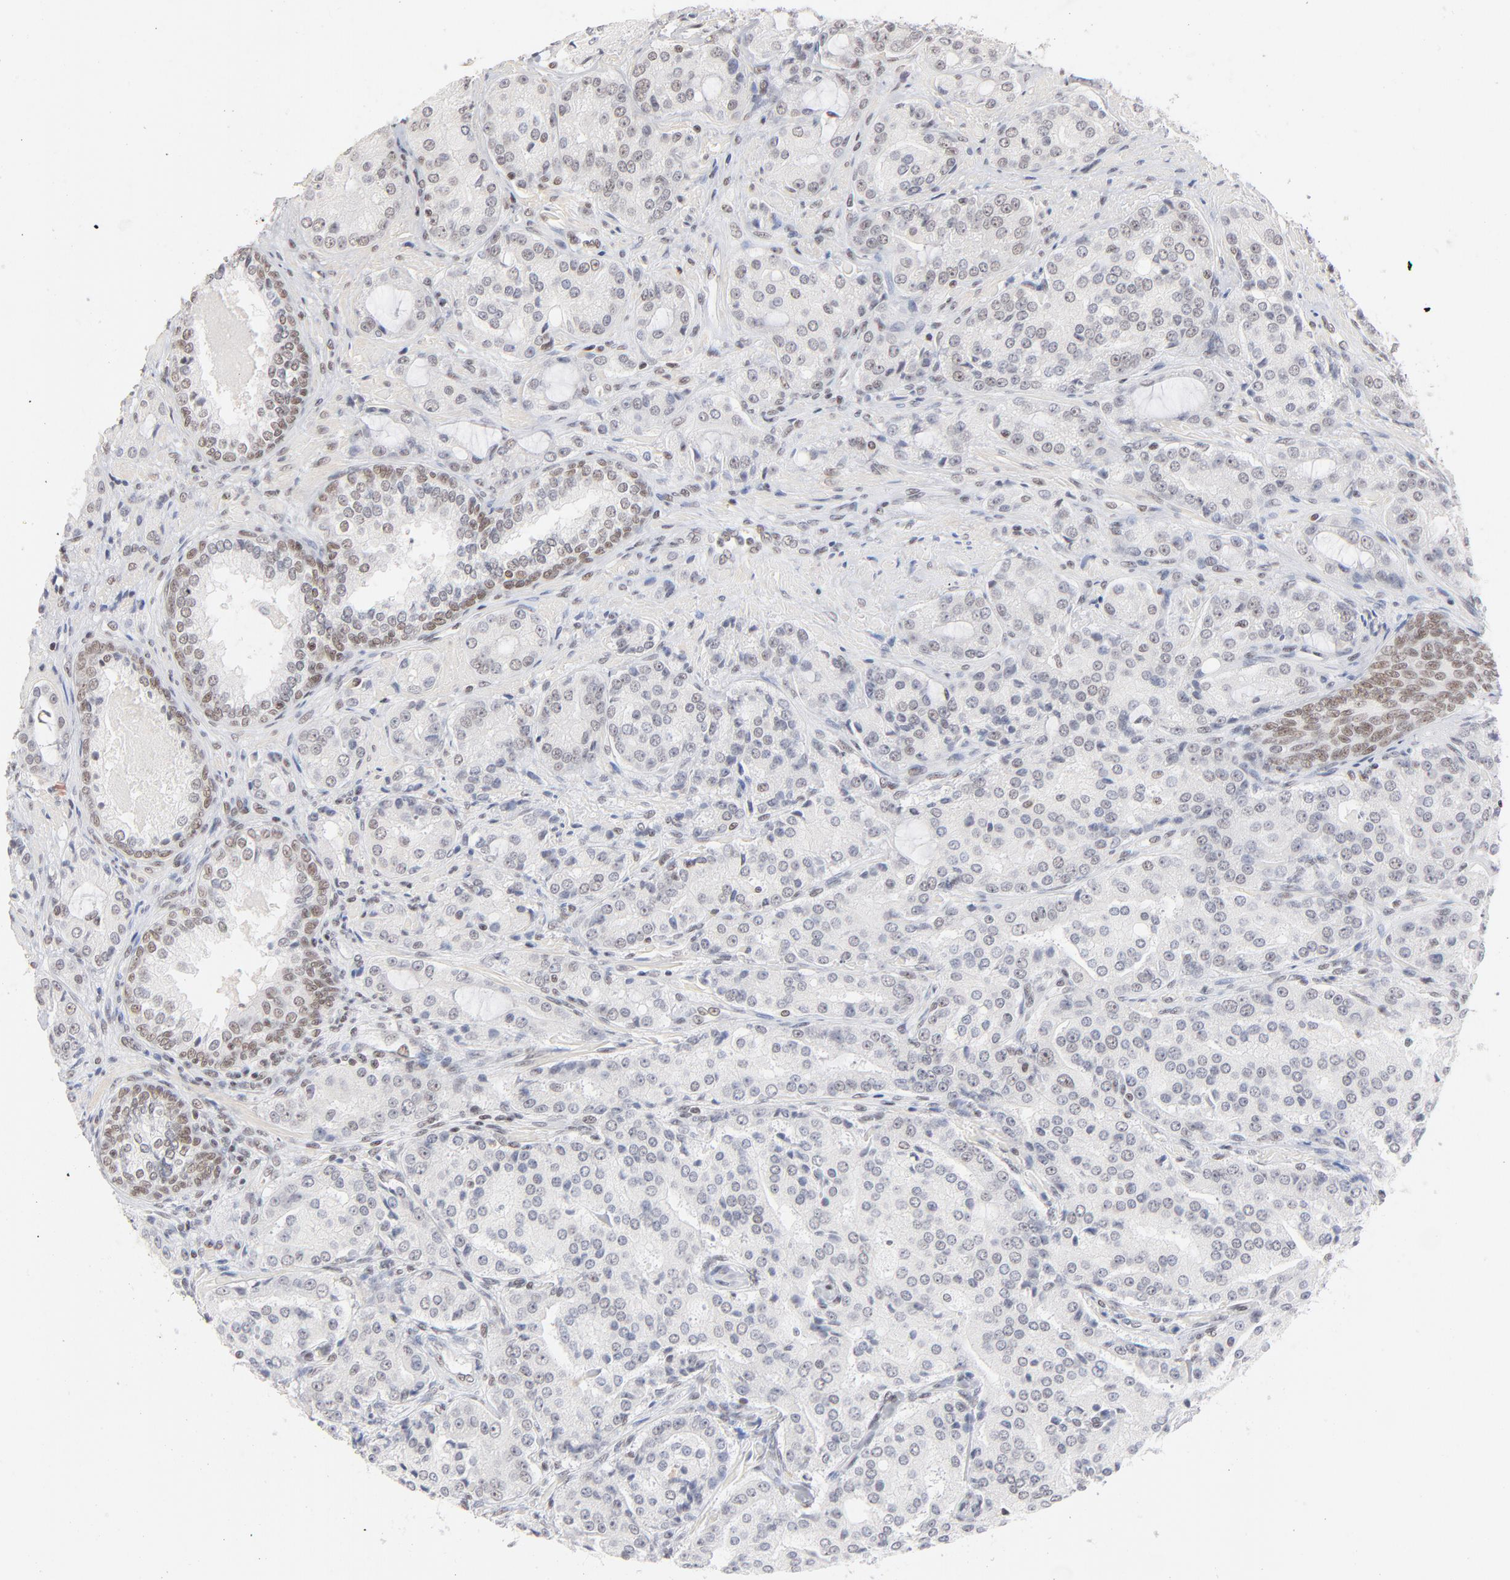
{"staining": {"intensity": "negative", "quantity": "none", "location": "none"}, "tissue": "prostate cancer", "cell_type": "Tumor cells", "image_type": "cancer", "snomed": [{"axis": "morphology", "description": "Adenocarcinoma, High grade"}, {"axis": "topography", "description": "Prostate"}], "caption": "Immunohistochemical staining of prostate high-grade adenocarcinoma displays no significant expression in tumor cells. (Stains: DAB (3,3'-diaminobenzidine) immunohistochemistry (IHC) with hematoxylin counter stain, Microscopy: brightfield microscopy at high magnification).", "gene": "ZNF143", "patient": {"sex": "male", "age": 72}}